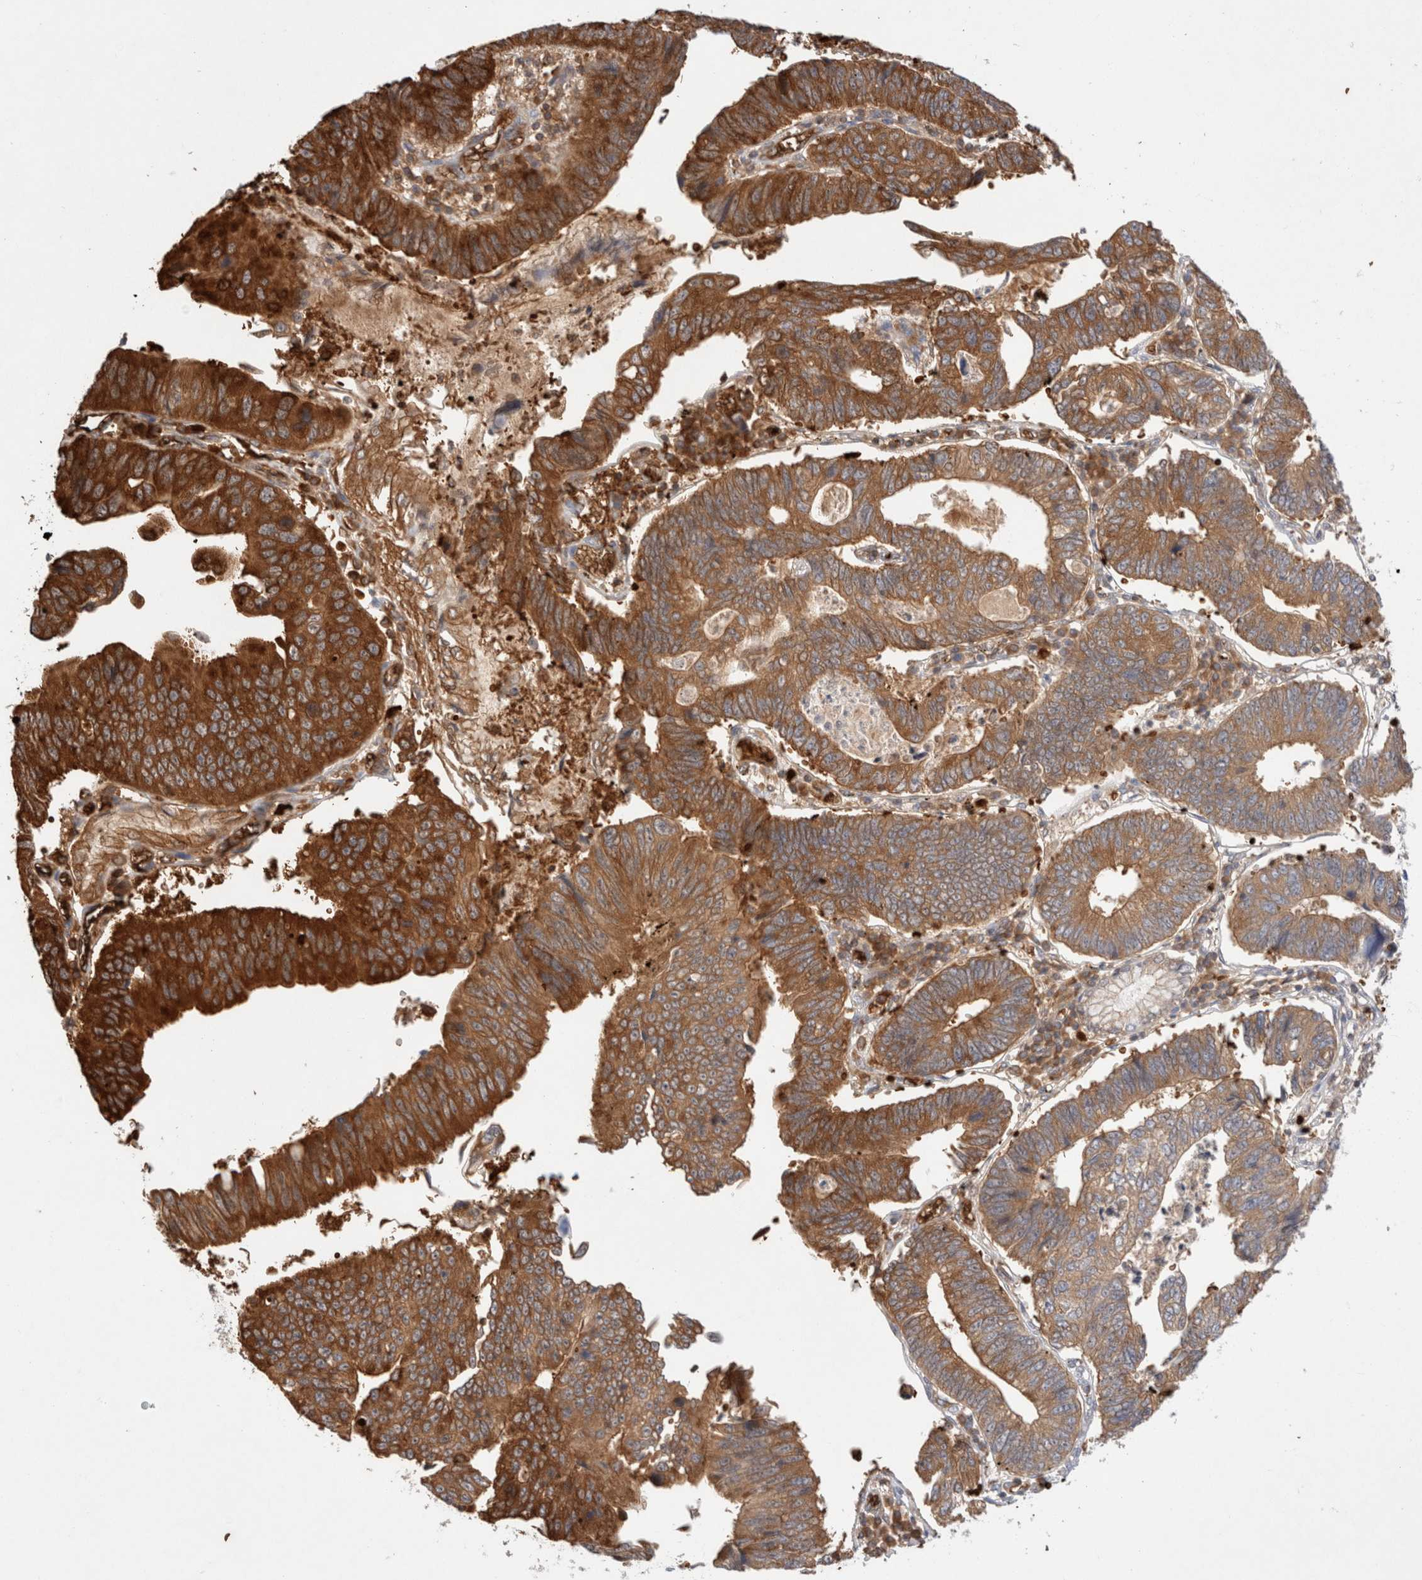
{"staining": {"intensity": "strong", "quantity": ">75%", "location": "cytoplasmic/membranous"}, "tissue": "stomach cancer", "cell_type": "Tumor cells", "image_type": "cancer", "snomed": [{"axis": "morphology", "description": "Adenocarcinoma, NOS"}, {"axis": "topography", "description": "Stomach"}], "caption": "Stomach adenocarcinoma stained with a protein marker exhibits strong staining in tumor cells.", "gene": "MST1", "patient": {"sex": "male", "age": 59}}